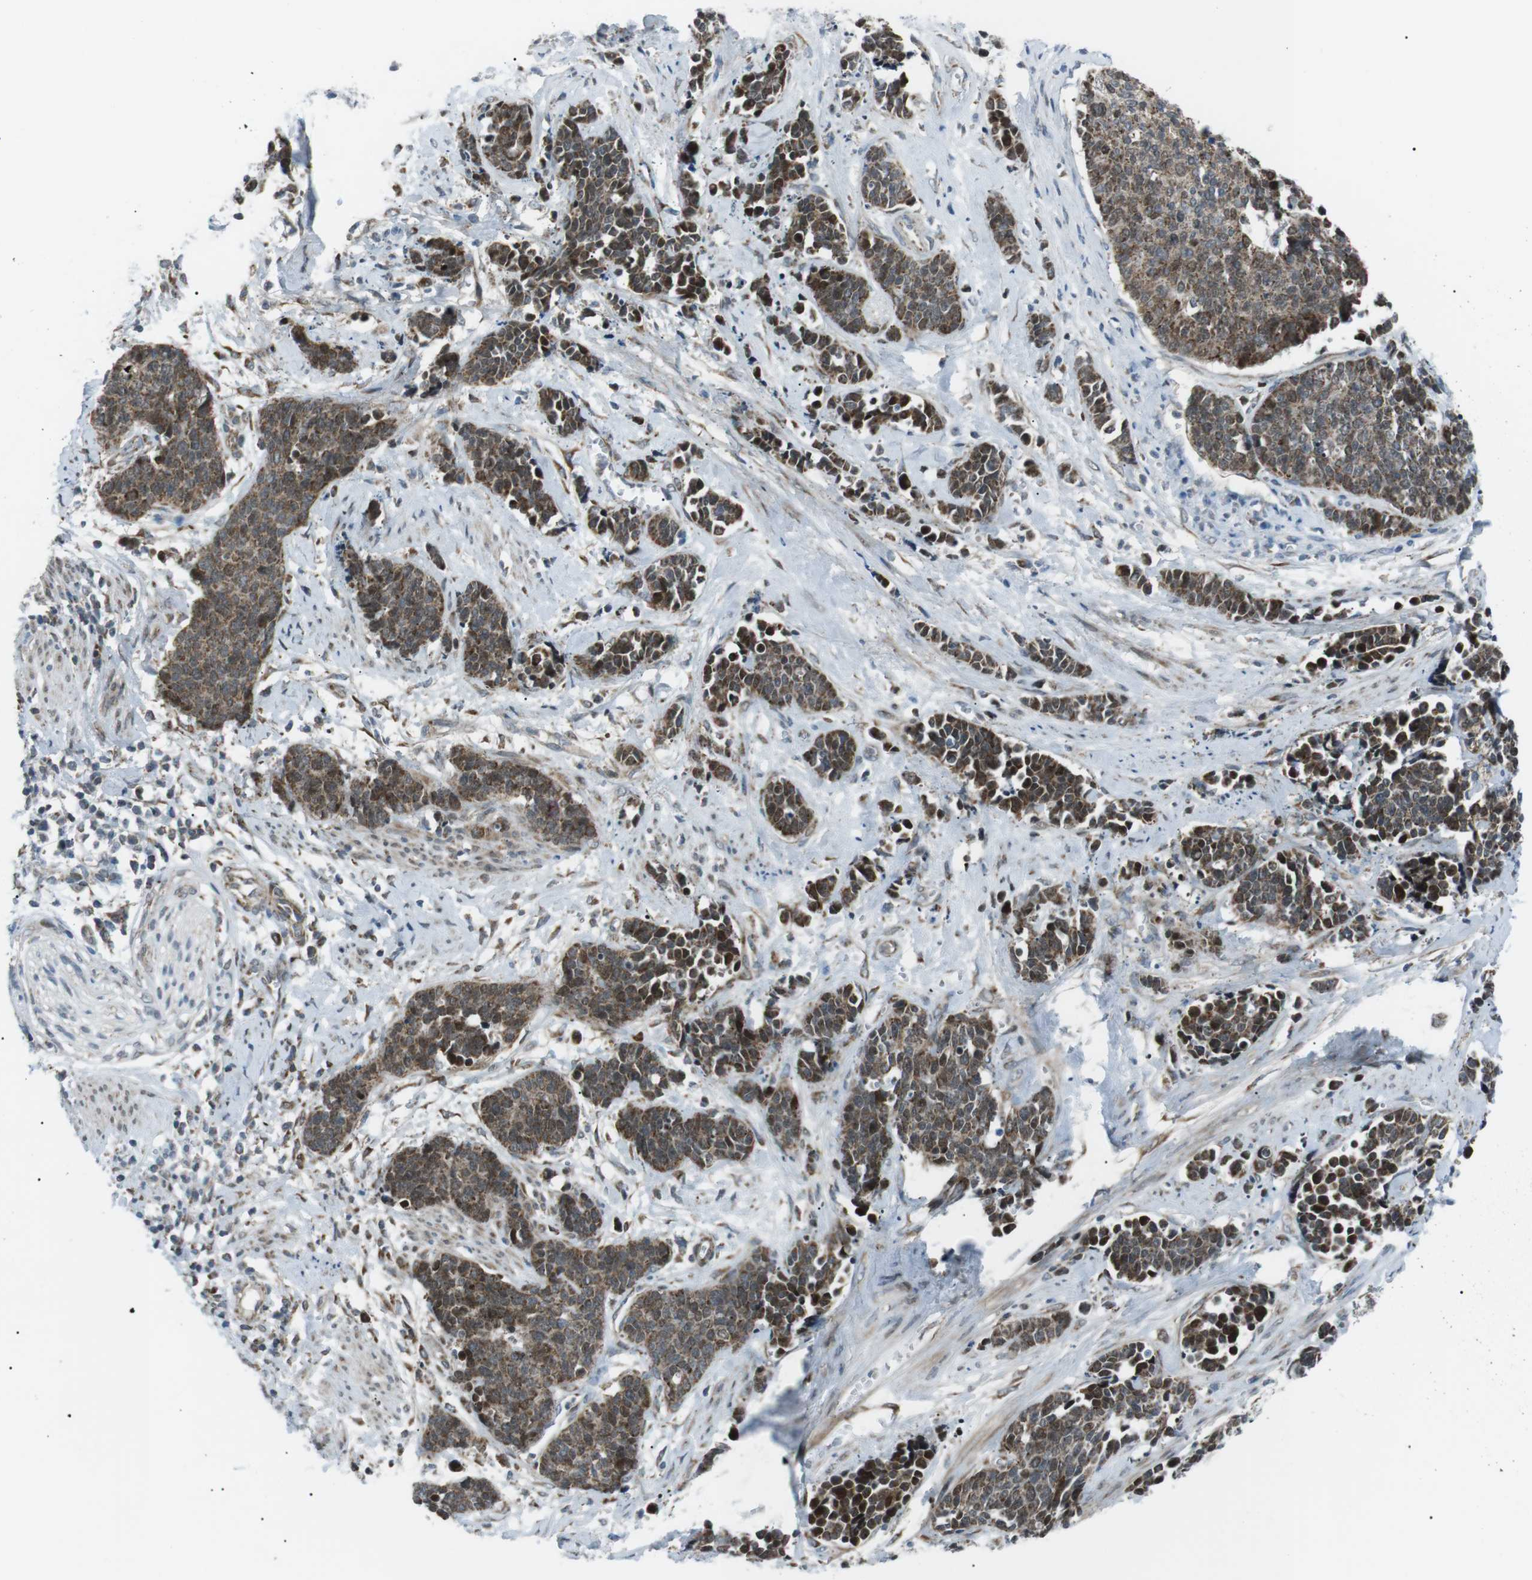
{"staining": {"intensity": "strong", "quantity": ">75%", "location": "cytoplasmic/membranous"}, "tissue": "cervical cancer", "cell_type": "Tumor cells", "image_type": "cancer", "snomed": [{"axis": "morphology", "description": "Squamous cell carcinoma, NOS"}, {"axis": "topography", "description": "Cervix"}], "caption": "Protein expression analysis of squamous cell carcinoma (cervical) reveals strong cytoplasmic/membranous staining in about >75% of tumor cells.", "gene": "ARID5B", "patient": {"sex": "female", "age": 35}}